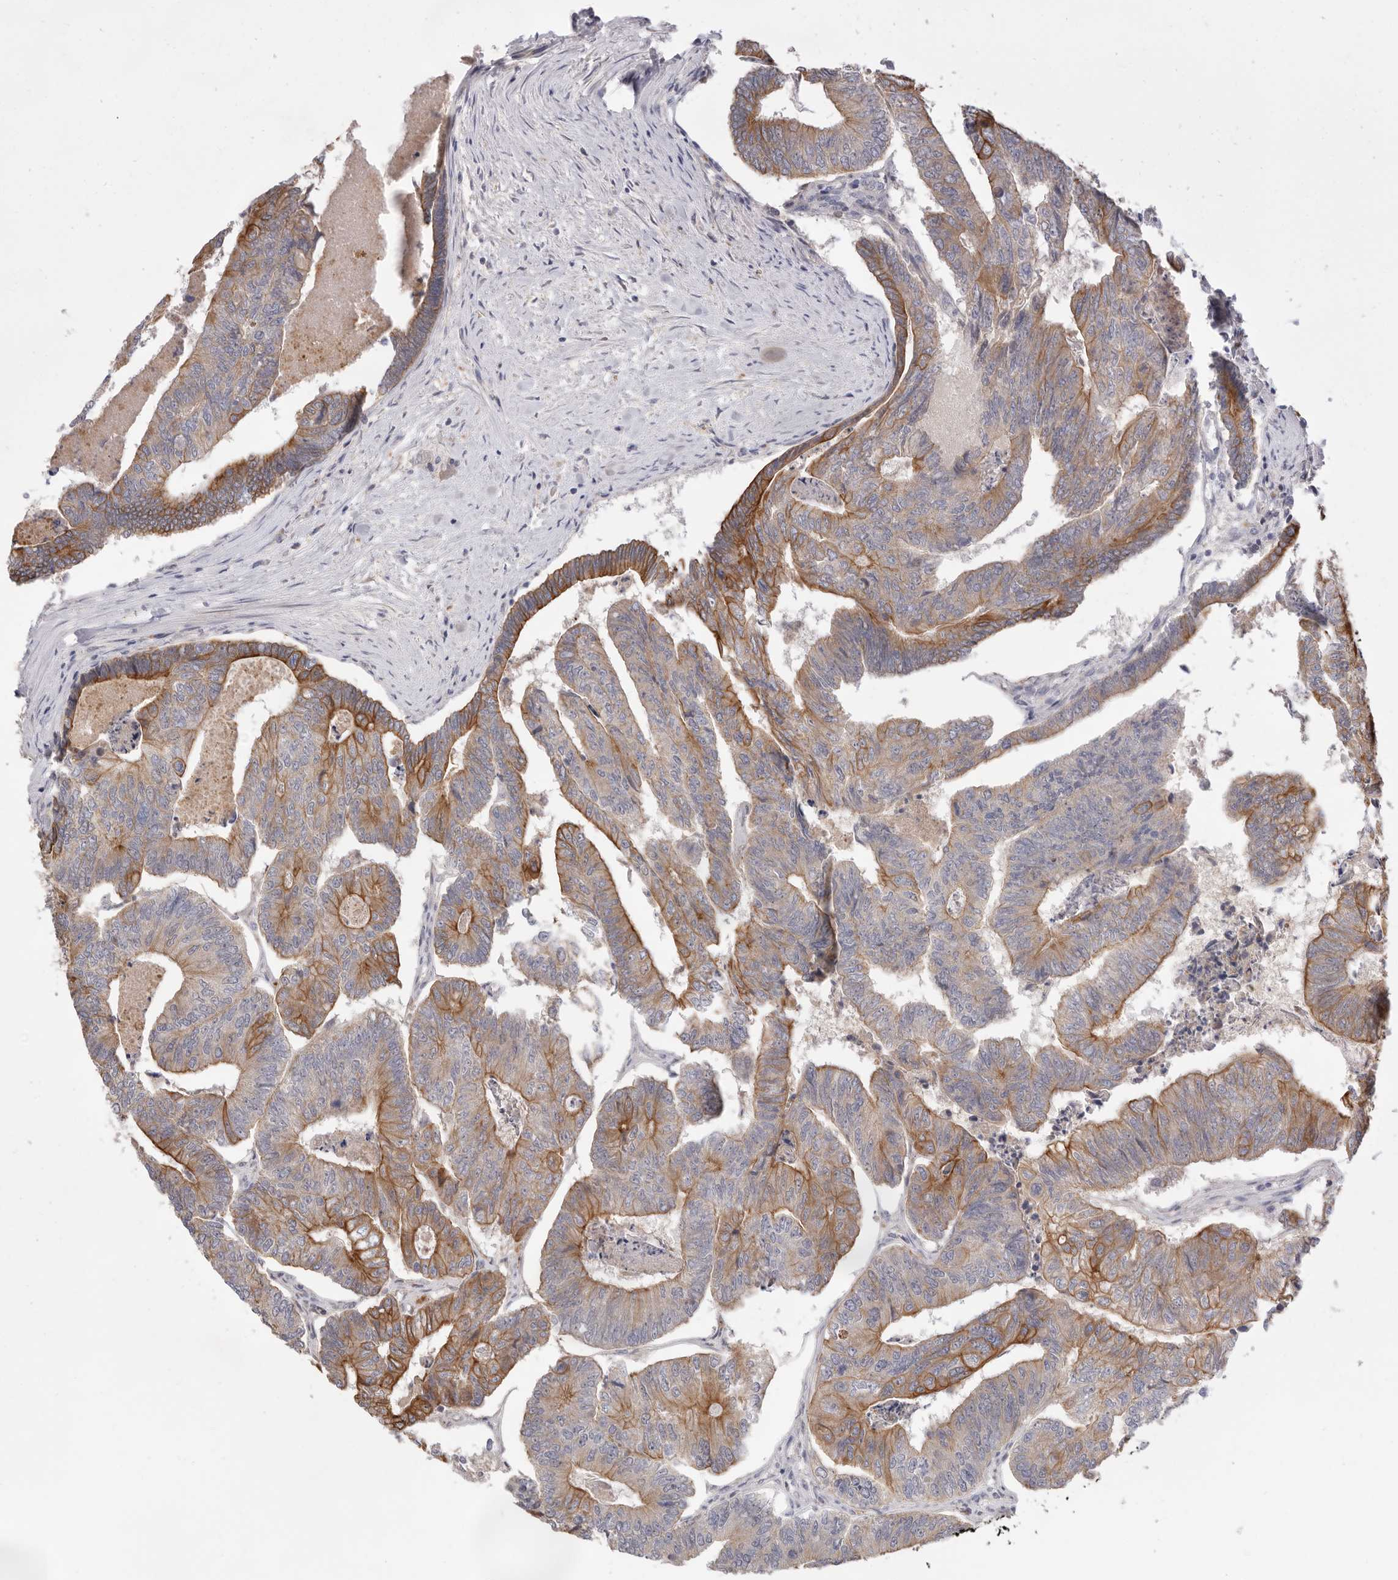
{"staining": {"intensity": "moderate", "quantity": "25%-75%", "location": "cytoplasmic/membranous"}, "tissue": "colorectal cancer", "cell_type": "Tumor cells", "image_type": "cancer", "snomed": [{"axis": "morphology", "description": "Adenocarcinoma, NOS"}, {"axis": "topography", "description": "Colon"}], "caption": "Immunohistochemical staining of adenocarcinoma (colorectal) reveals medium levels of moderate cytoplasmic/membranous protein positivity in about 25%-75% of tumor cells.", "gene": "USH1C", "patient": {"sex": "female", "age": 67}}